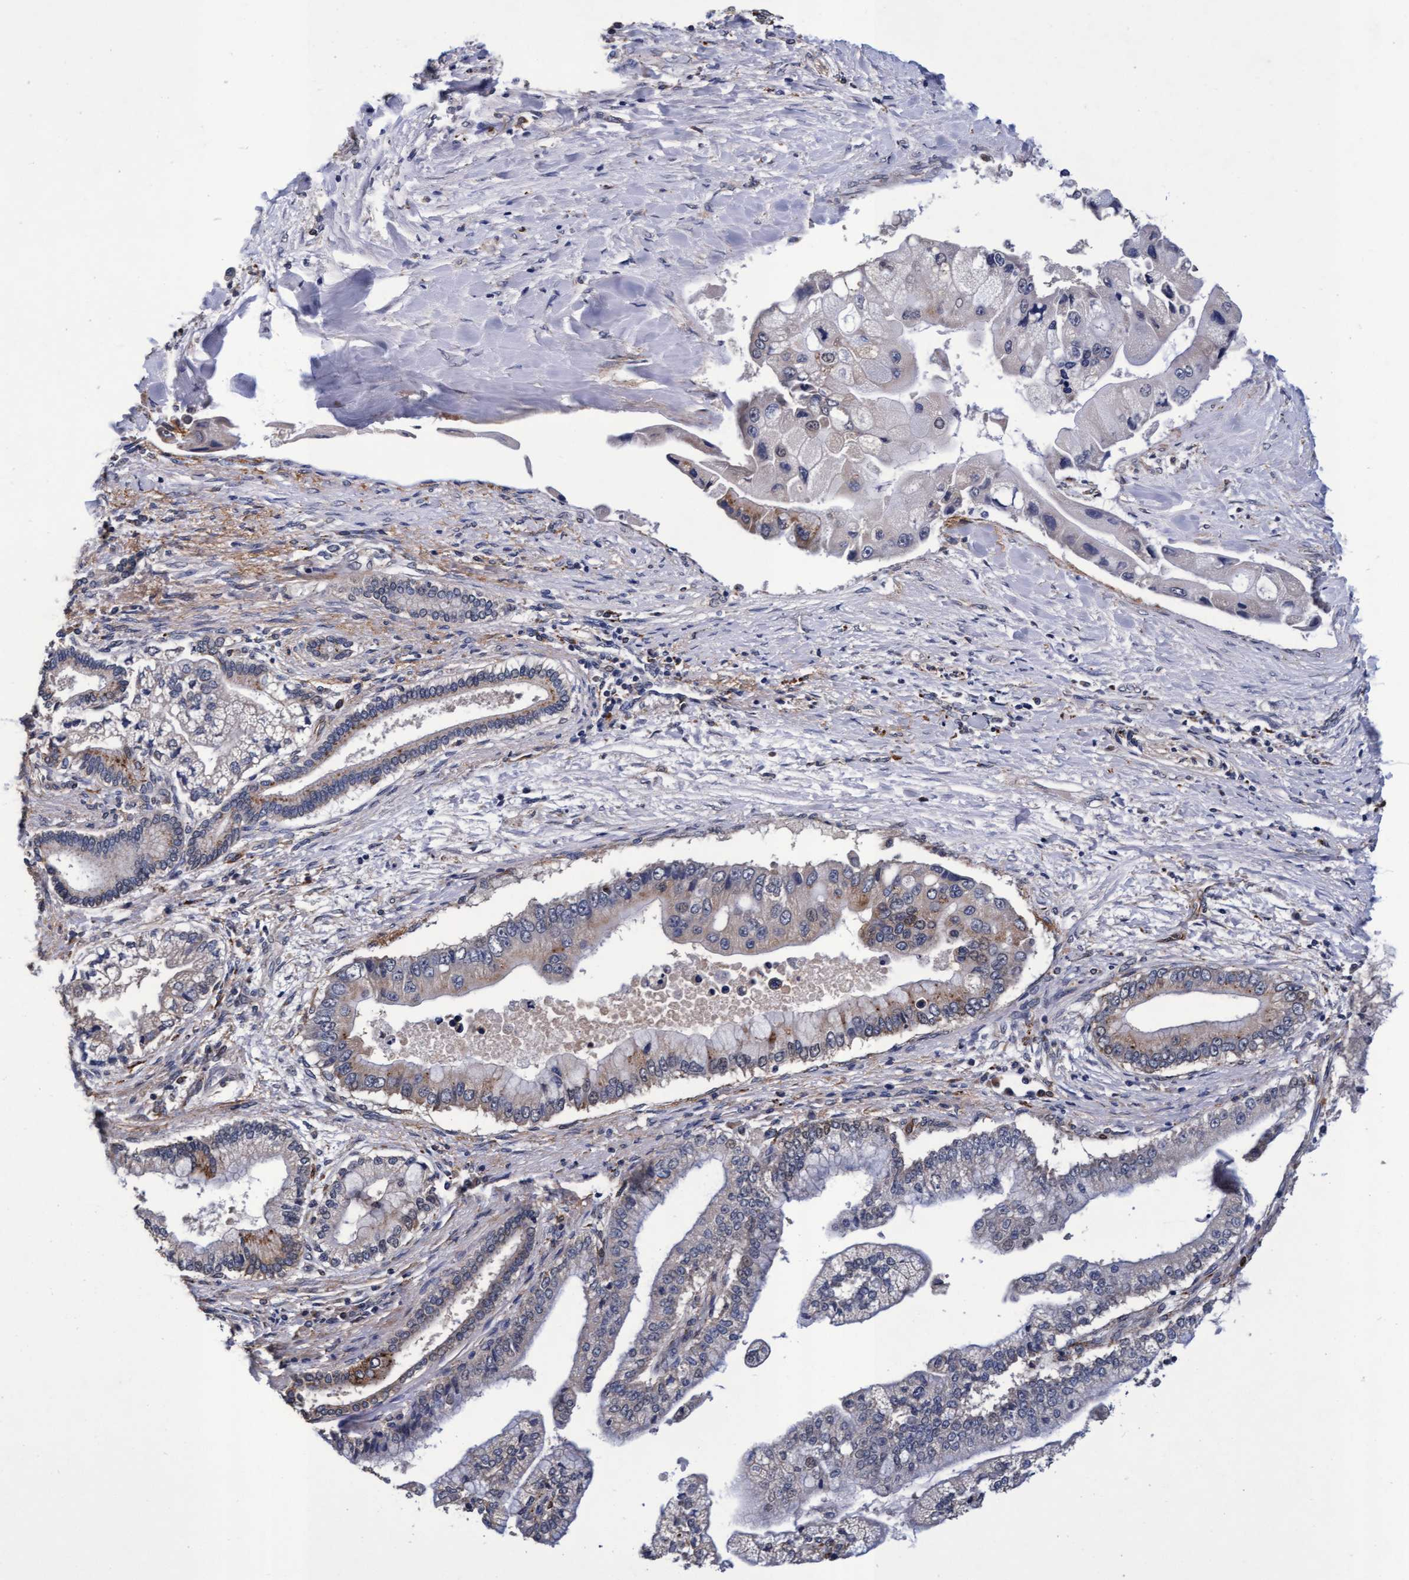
{"staining": {"intensity": "negative", "quantity": "none", "location": "none"}, "tissue": "liver cancer", "cell_type": "Tumor cells", "image_type": "cancer", "snomed": [{"axis": "morphology", "description": "Cholangiocarcinoma"}, {"axis": "topography", "description": "Liver"}], "caption": "This is an immunohistochemistry (IHC) histopathology image of human cholangiocarcinoma (liver). There is no expression in tumor cells.", "gene": "CPQ", "patient": {"sex": "male", "age": 50}}